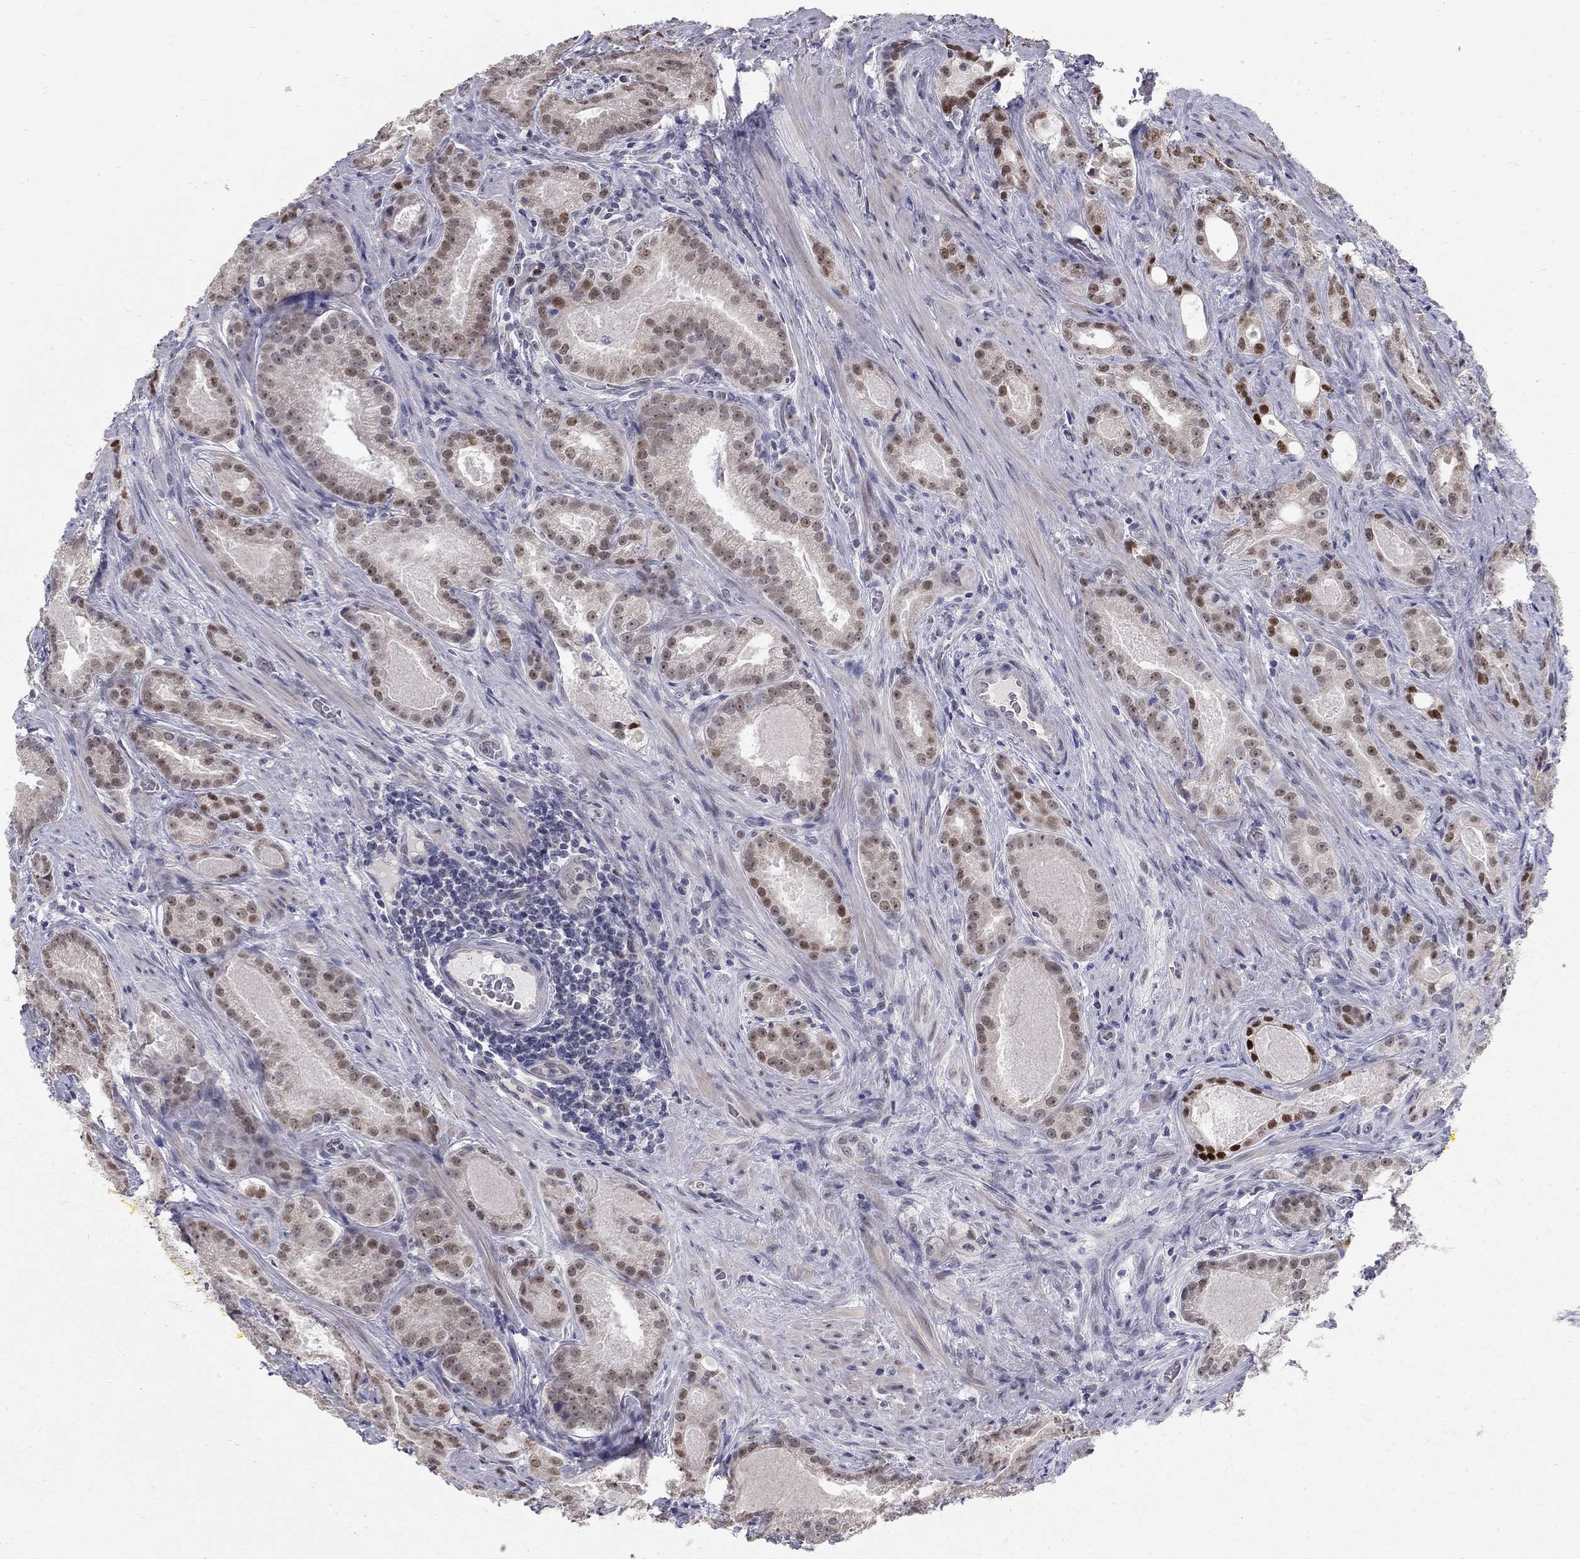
{"staining": {"intensity": "strong", "quantity": "<25%", "location": "nuclear"}, "tissue": "prostate cancer", "cell_type": "Tumor cells", "image_type": "cancer", "snomed": [{"axis": "morphology", "description": "Adenocarcinoma, NOS"}, {"axis": "topography", "description": "Prostate"}], "caption": "A medium amount of strong nuclear positivity is present in approximately <25% of tumor cells in adenocarcinoma (prostate) tissue.", "gene": "GCFC2", "patient": {"sex": "male", "age": 61}}